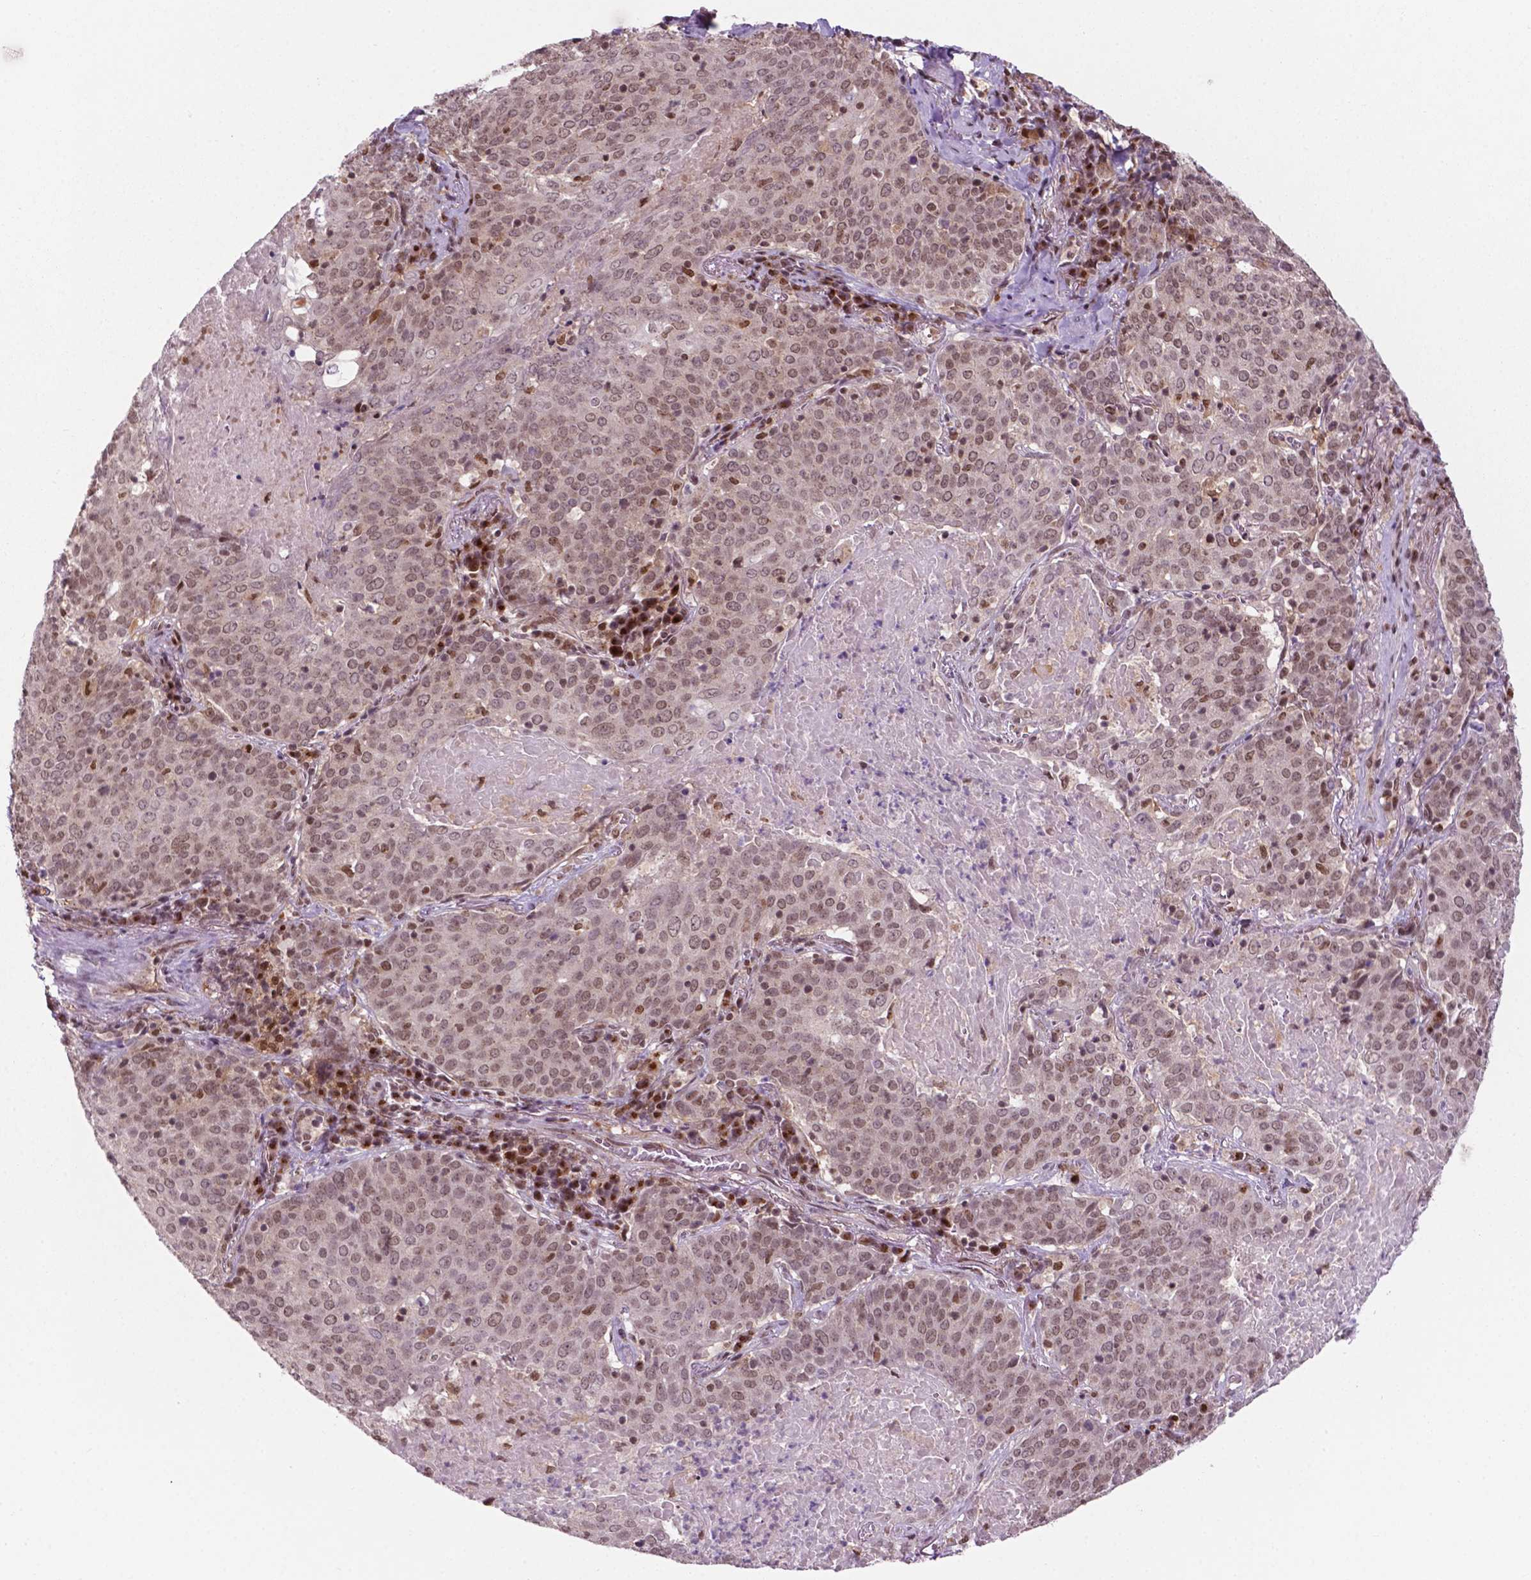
{"staining": {"intensity": "moderate", "quantity": ">75%", "location": "nuclear"}, "tissue": "lung cancer", "cell_type": "Tumor cells", "image_type": "cancer", "snomed": [{"axis": "morphology", "description": "Squamous cell carcinoma, NOS"}, {"axis": "topography", "description": "Lung"}], "caption": "About >75% of tumor cells in human lung cancer display moderate nuclear protein expression as visualized by brown immunohistochemical staining.", "gene": "PER2", "patient": {"sex": "male", "age": 82}}